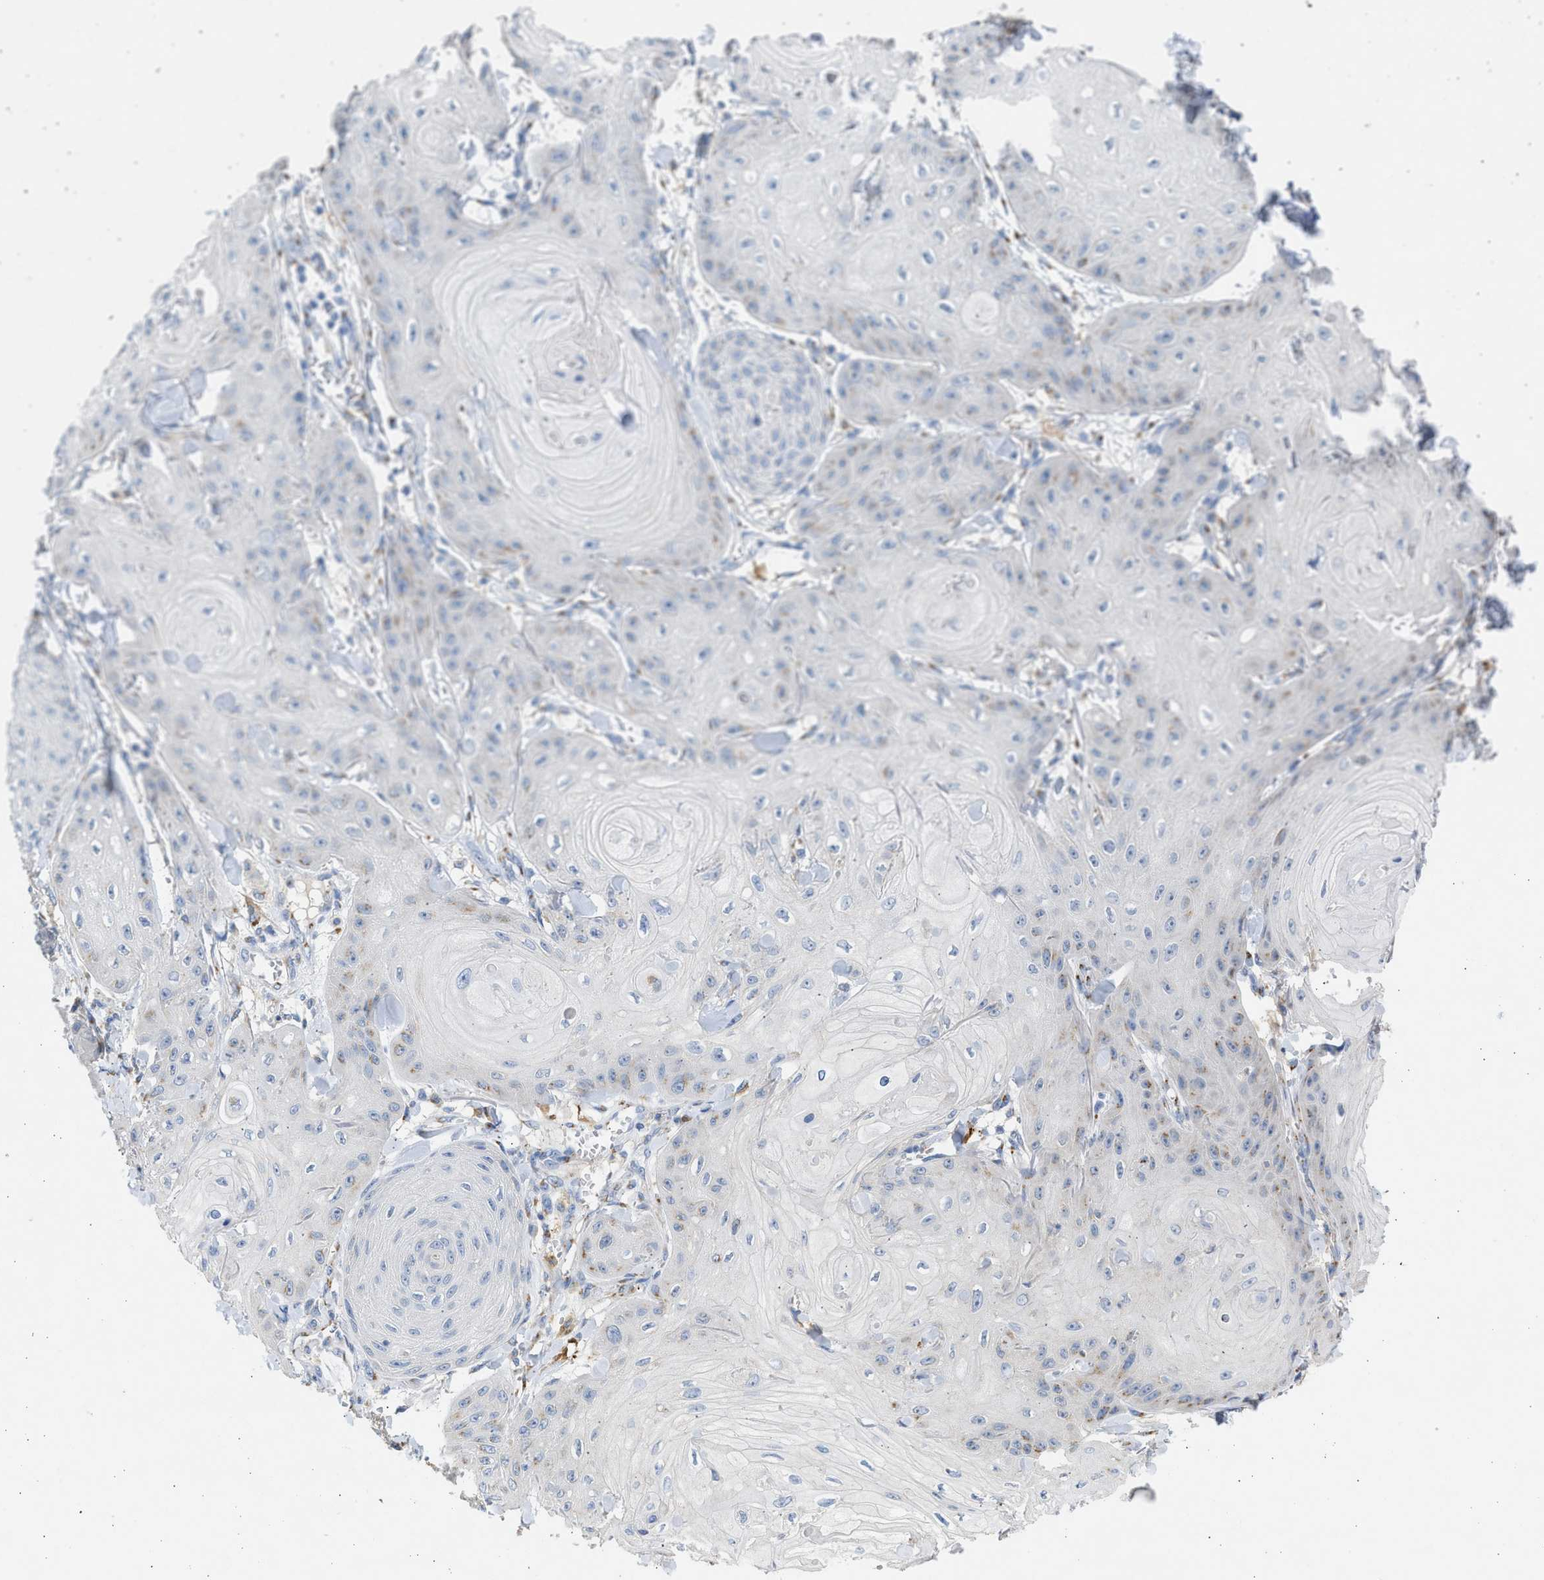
{"staining": {"intensity": "moderate", "quantity": "<25%", "location": "cytoplasmic/membranous"}, "tissue": "skin cancer", "cell_type": "Tumor cells", "image_type": "cancer", "snomed": [{"axis": "morphology", "description": "Squamous cell carcinoma, NOS"}, {"axis": "topography", "description": "Skin"}], "caption": "IHC micrograph of neoplastic tissue: skin cancer stained using immunohistochemistry exhibits low levels of moderate protein expression localized specifically in the cytoplasmic/membranous of tumor cells, appearing as a cytoplasmic/membranous brown color.", "gene": "IPO8", "patient": {"sex": "male", "age": 74}}